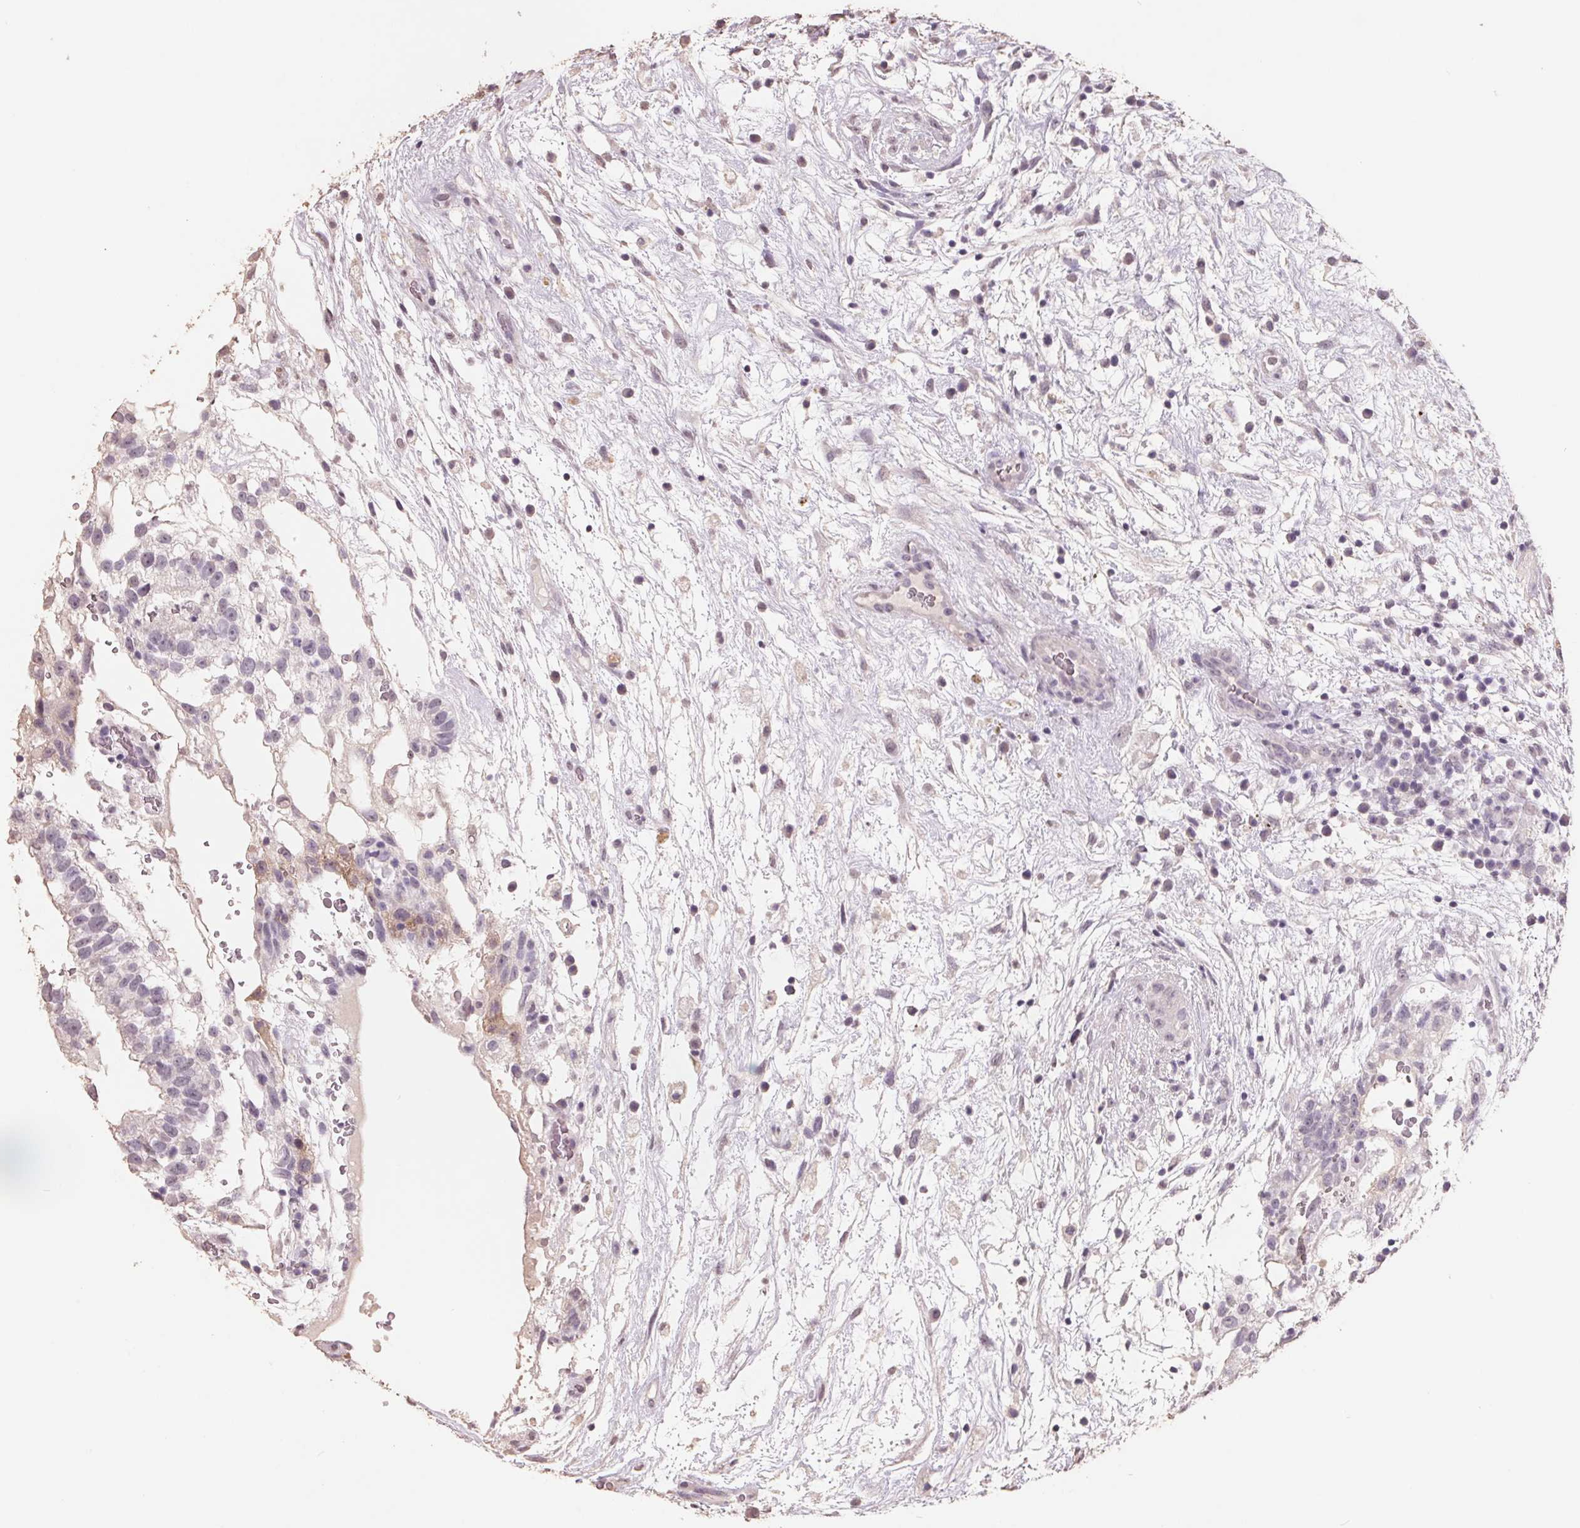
{"staining": {"intensity": "weak", "quantity": "<25%", "location": "cytoplasmic/membranous,nuclear"}, "tissue": "testis cancer", "cell_type": "Tumor cells", "image_type": "cancer", "snomed": [{"axis": "morphology", "description": "Normal tissue, NOS"}, {"axis": "morphology", "description": "Carcinoma, Embryonal, NOS"}, {"axis": "topography", "description": "Testis"}], "caption": "Tumor cells are negative for brown protein staining in testis embryonal carcinoma.", "gene": "FTCD", "patient": {"sex": "male", "age": 32}}